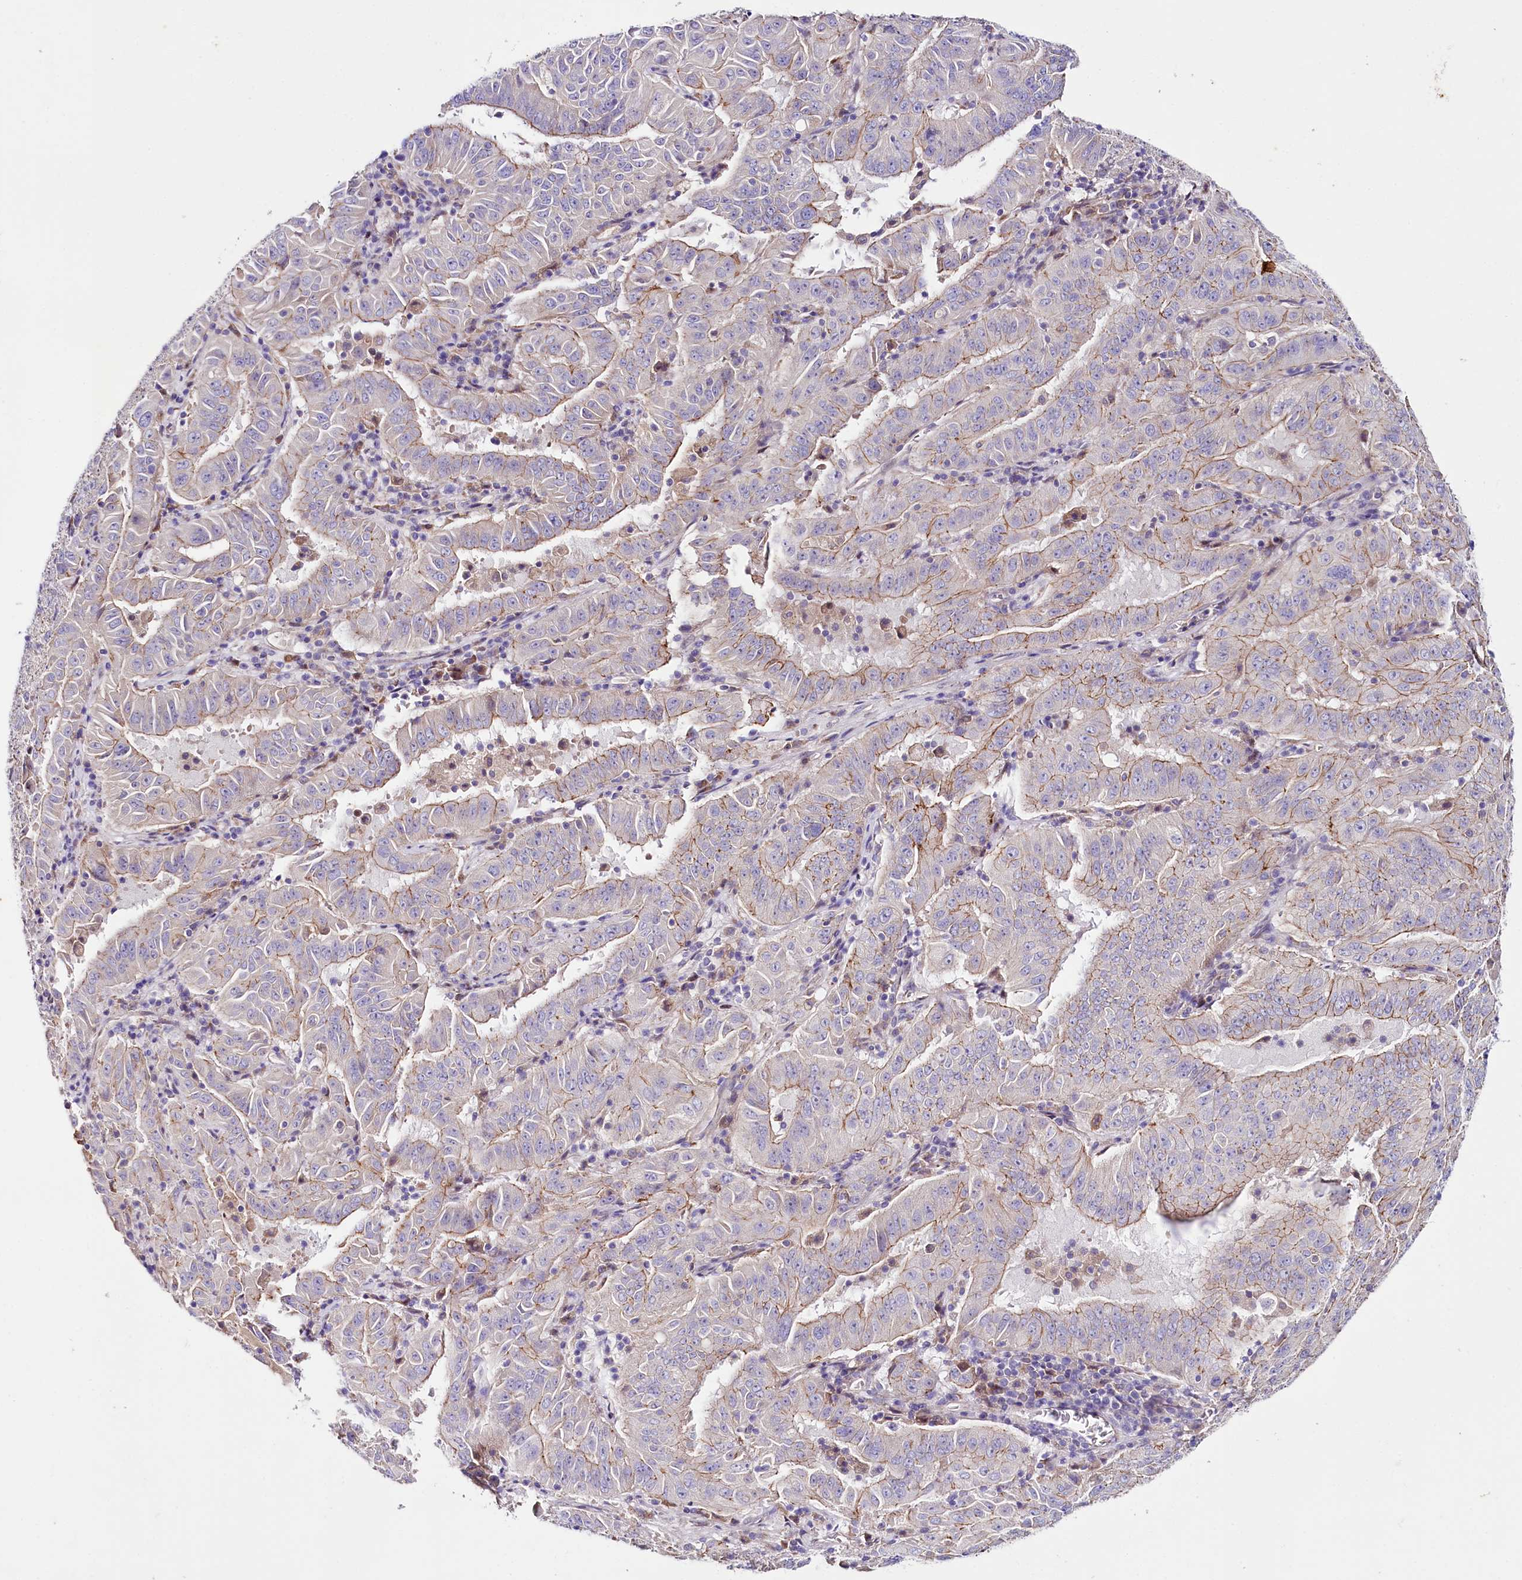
{"staining": {"intensity": "moderate", "quantity": "25%-75%", "location": "cytoplasmic/membranous"}, "tissue": "pancreatic cancer", "cell_type": "Tumor cells", "image_type": "cancer", "snomed": [{"axis": "morphology", "description": "Adenocarcinoma, NOS"}, {"axis": "topography", "description": "Pancreas"}], "caption": "Immunohistochemistry (IHC) image of pancreatic cancer (adenocarcinoma) stained for a protein (brown), which exhibits medium levels of moderate cytoplasmic/membranous staining in approximately 25%-75% of tumor cells.", "gene": "SACM1L", "patient": {"sex": "male", "age": 63}}